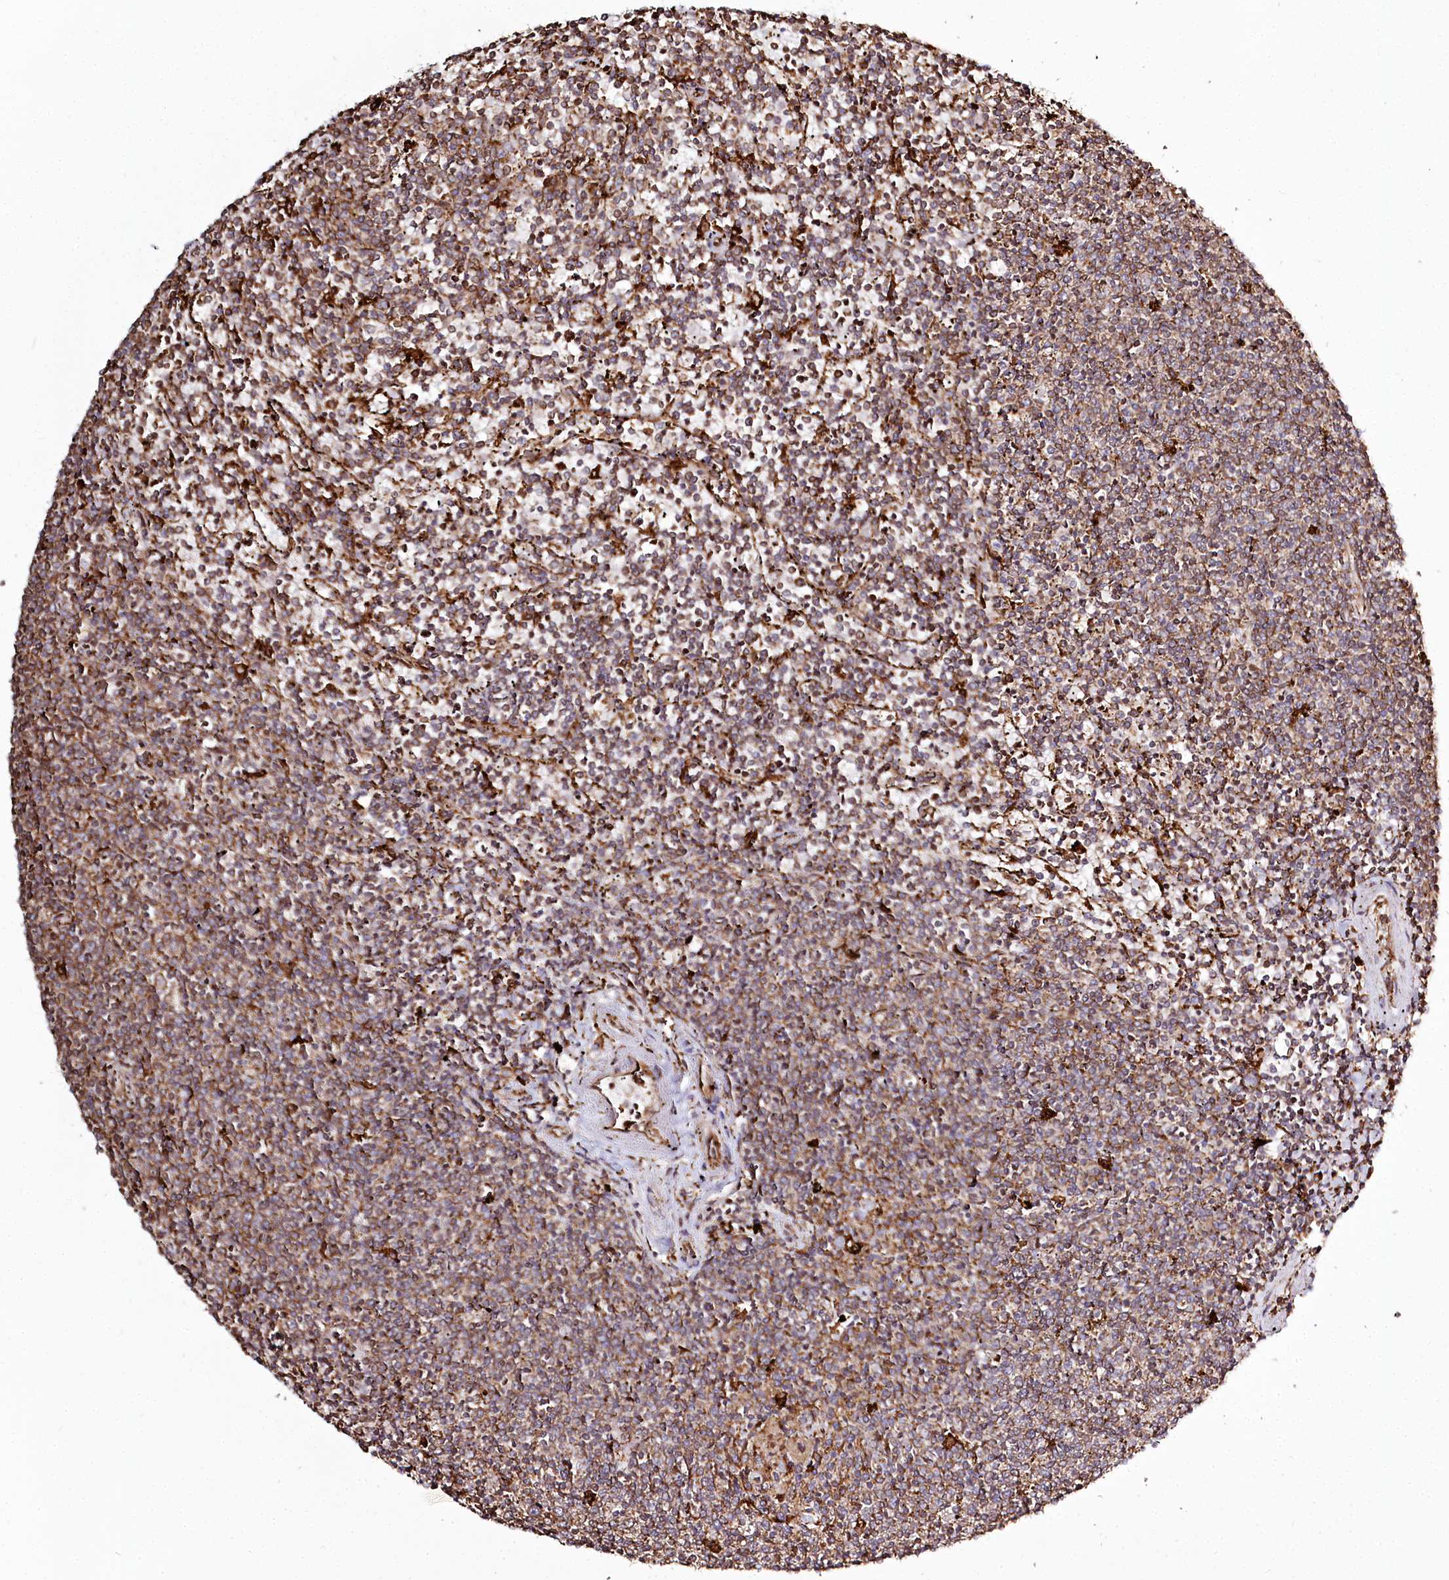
{"staining": {"intensity": "moderate", "quantity": "25%-75%", "location": "cytoplasmic/membranous"}, "tissue": "lymphoma", "cell_type": "Tumor cells", "image_type": "cancer", "snomed": [{"axis": "morphology", "description": "Malignant lymphoma, non-Hodgkin's type, Low grade"}, {"axis": "topography", "description": "Spleen"}], "caption": "Malignant lymphoma, non-Hodgkin's type (low-grade) stained with a protein marker shows moderate staining in tumor cells.", "gene": "FAM13A", "patient": {"sex": "female", "age": 50}}